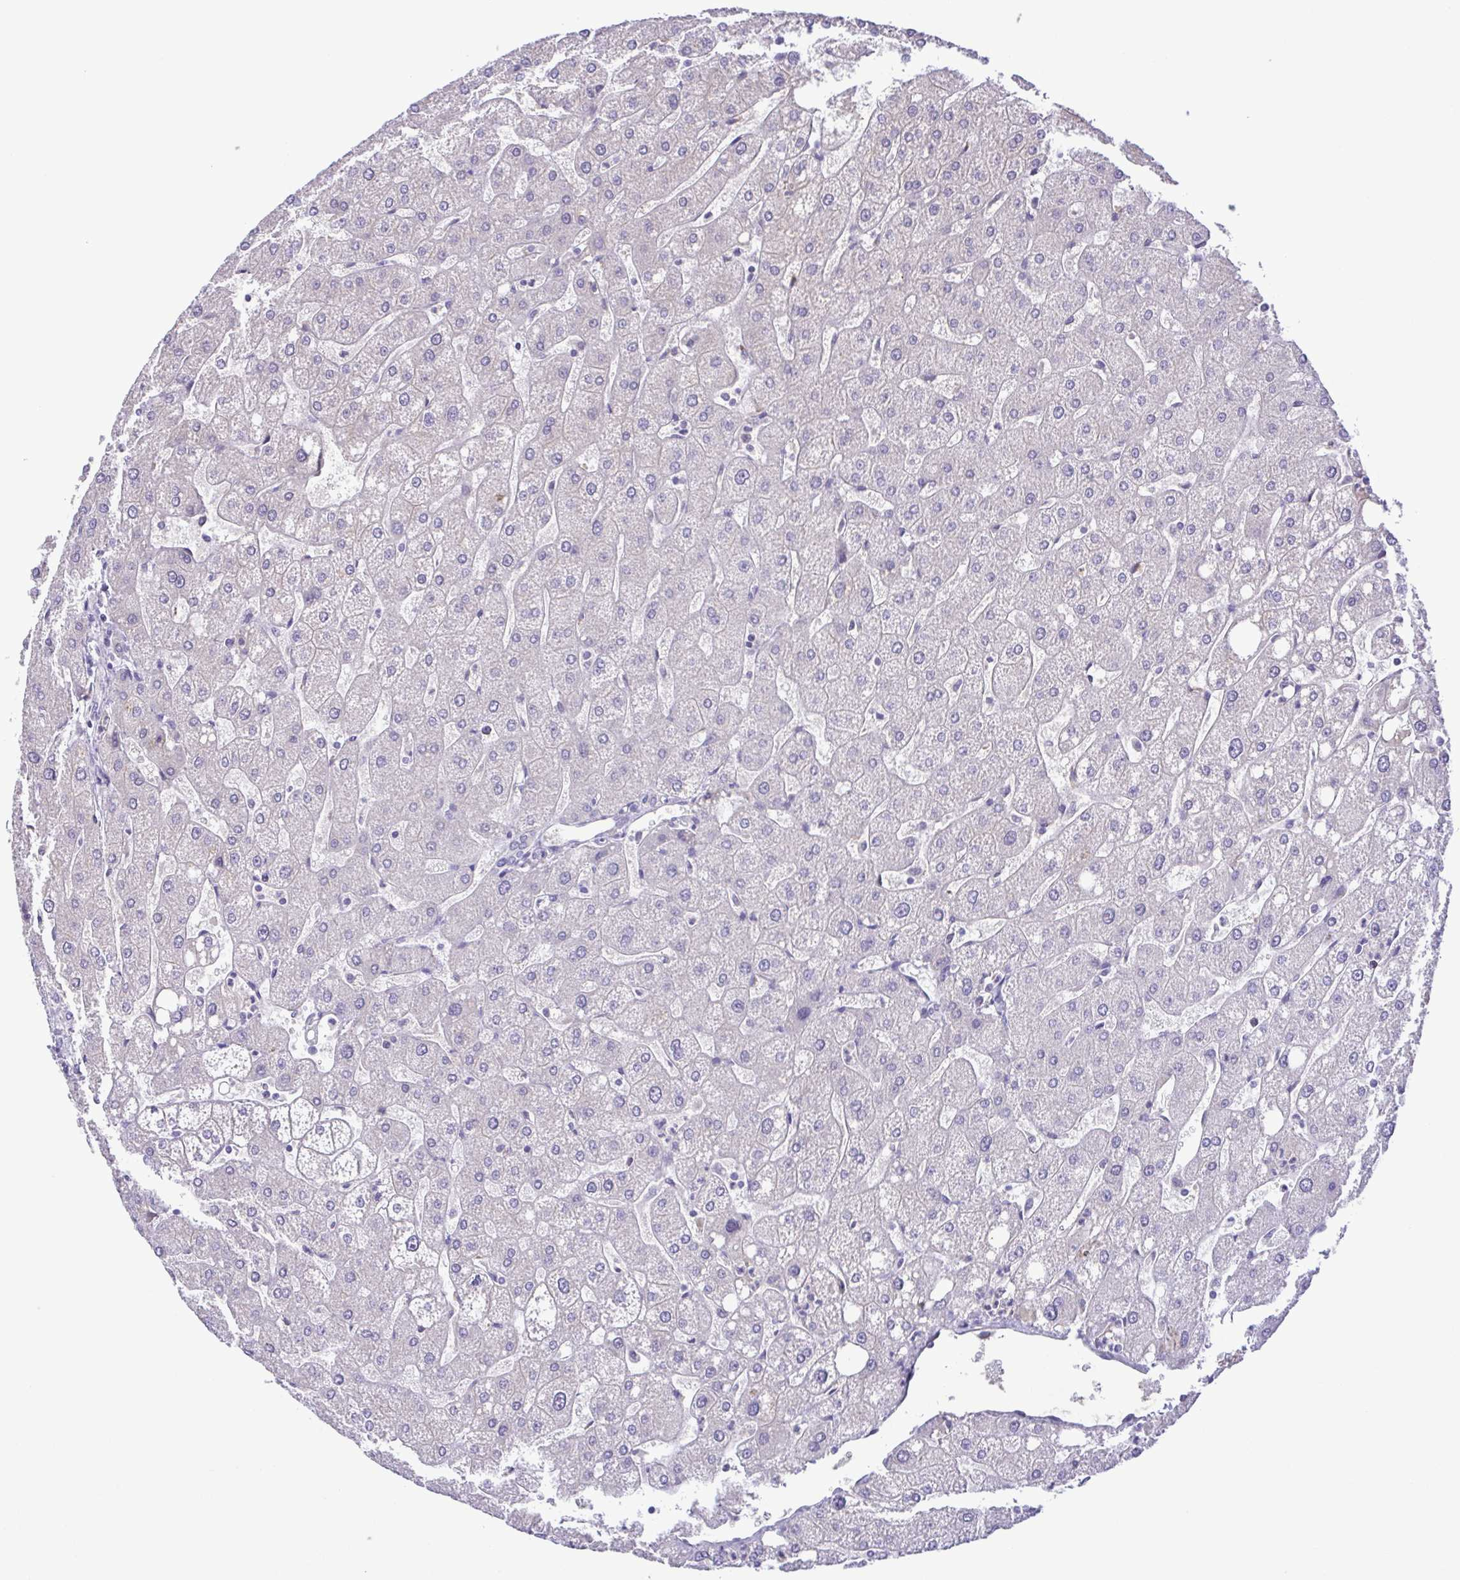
{"staining": {"intensity": "negative", "quantity": "none", "location": "none"}, "tissue": "liver", "cell_type": "Cholangiocytes", "image_type": "normal", "snomed": [{"axis": "morphology", "description": "Normal tissue, NOS"}, {"axis": "topography", "description": "Liver"}], "caption": "Immunohistochemistry histopathology image of benign liver: liver stained with DAB demonstrates no significant protein staining in cholangiocytes. The staining is performed using DAB brown chromogen with nuclei counter-stained in using hematoxylin.", "gene": "IL1RN", "patient": {"sex": "male", "age": 67}}